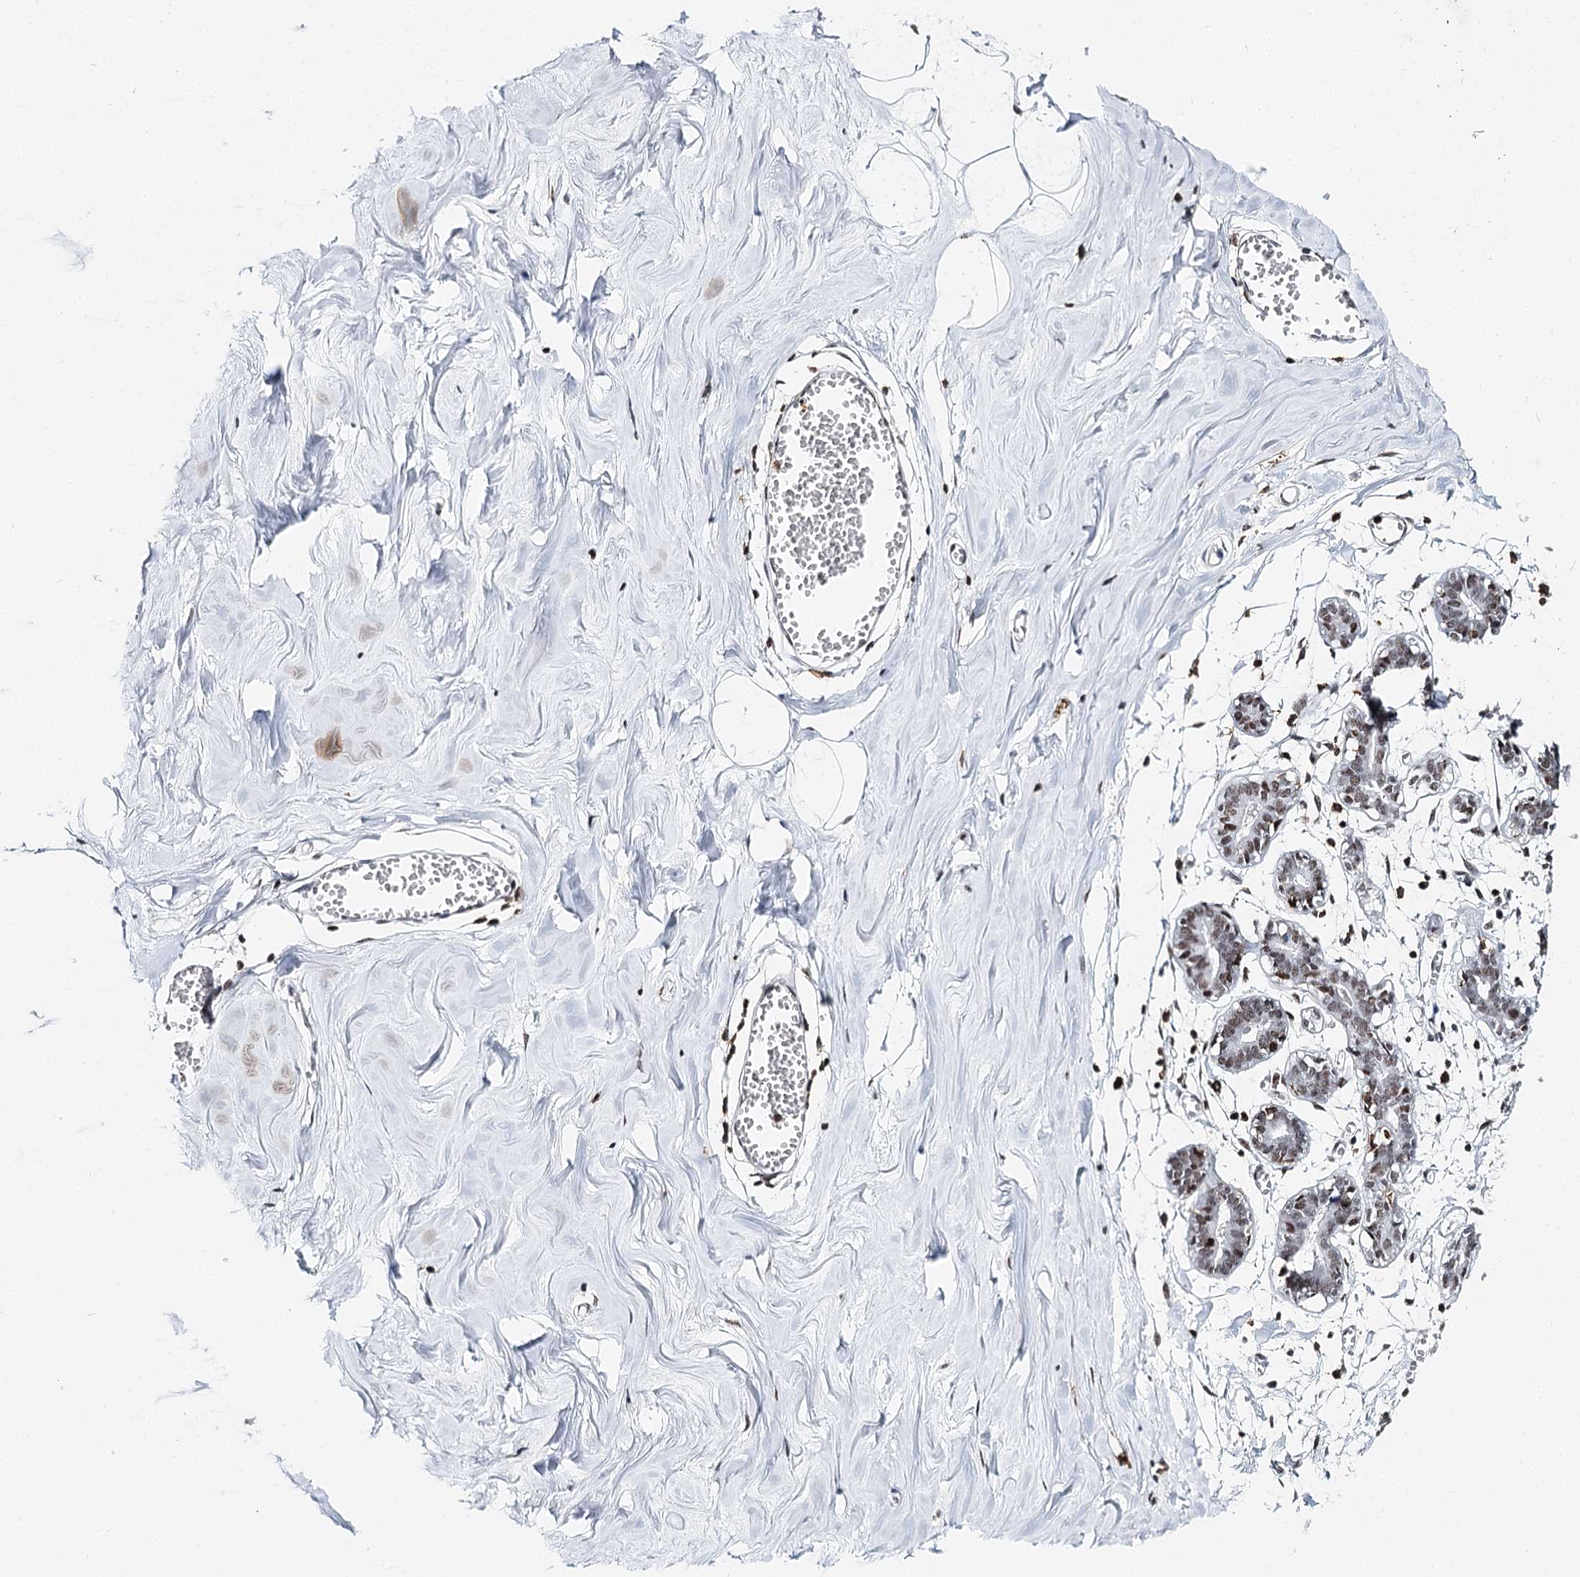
{"staining": {"intensity": "negative", "quantity": "none", "location": "none"}, "tissue": "breast", "cell_type": "Adipocytes", "image_type": "normal", "snomed": [{"axis": "morphology", "description": "Normal tissue, NOS"}, {"axis": "topography", "description": "Breast"}], "caption": "This is a micrograph of immunohistochemistry staining of unremarkable breast, which shows no staining in adipocytes.", "gene": "BARD1", "patient": {"sex": "female", "age": 27}}